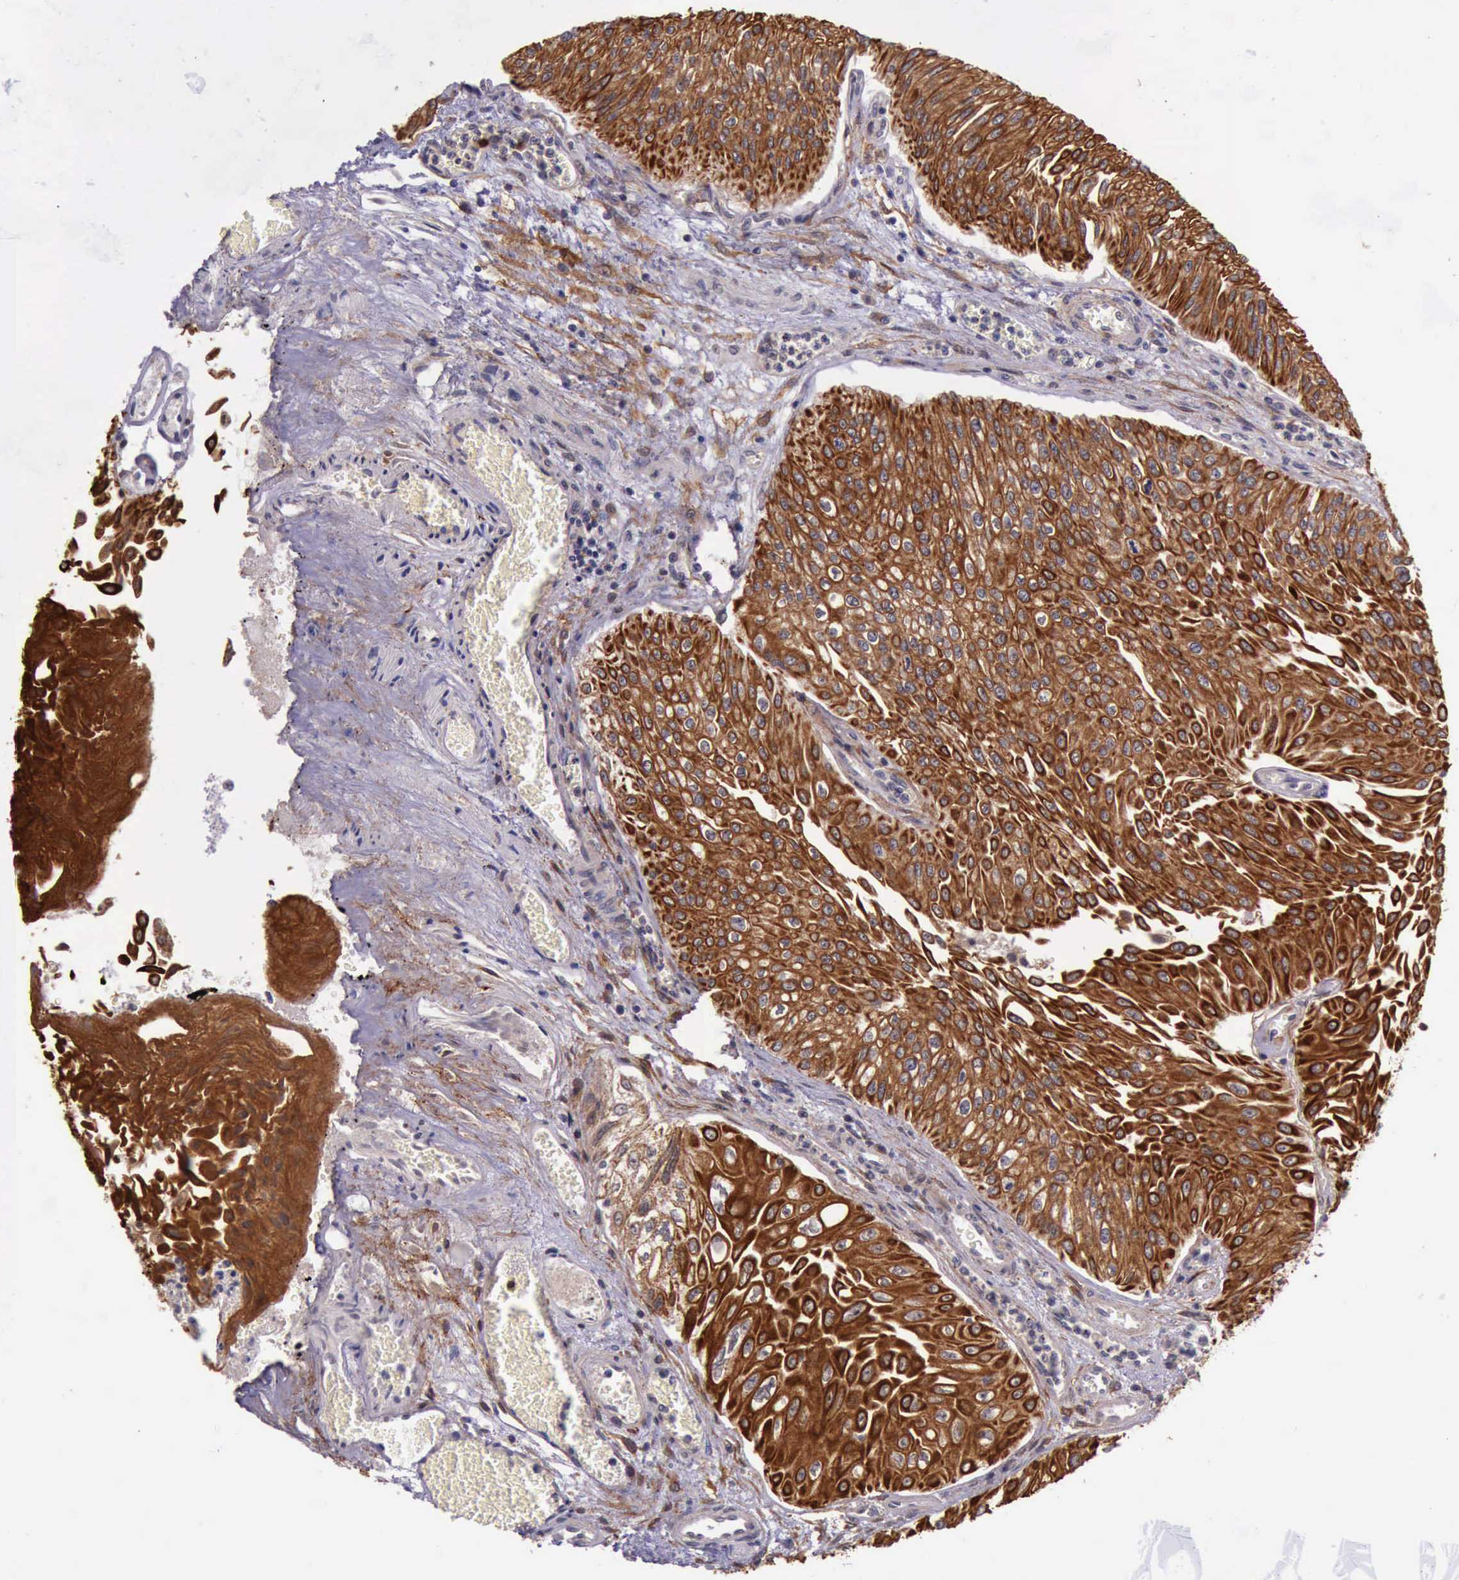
{"staining": {"intensity": "moderate", "quantity": ">75%", "location": "cytoplasmic/membranous"}, "tissue": "urothelial cancer", "cell_type": "Tumor cells", "image_type": "cancer", "snomed": [{"axis": "morphology", "description": "Urothelial carcinoma, Low grade"}, {"axis": "topography", "description": "Urinary bladder"}], "caption": "IHC (DAB) staining of urothelial cancer displays moderate cytoplasmic/membranous protein positivity in approximately >75% of tumor cells. Immunohistochemistry stains the protein in brown and the nuclei are stained blue.", "gene": "PRICKLE3", "patient": {"sex": "male", "age": 86}}